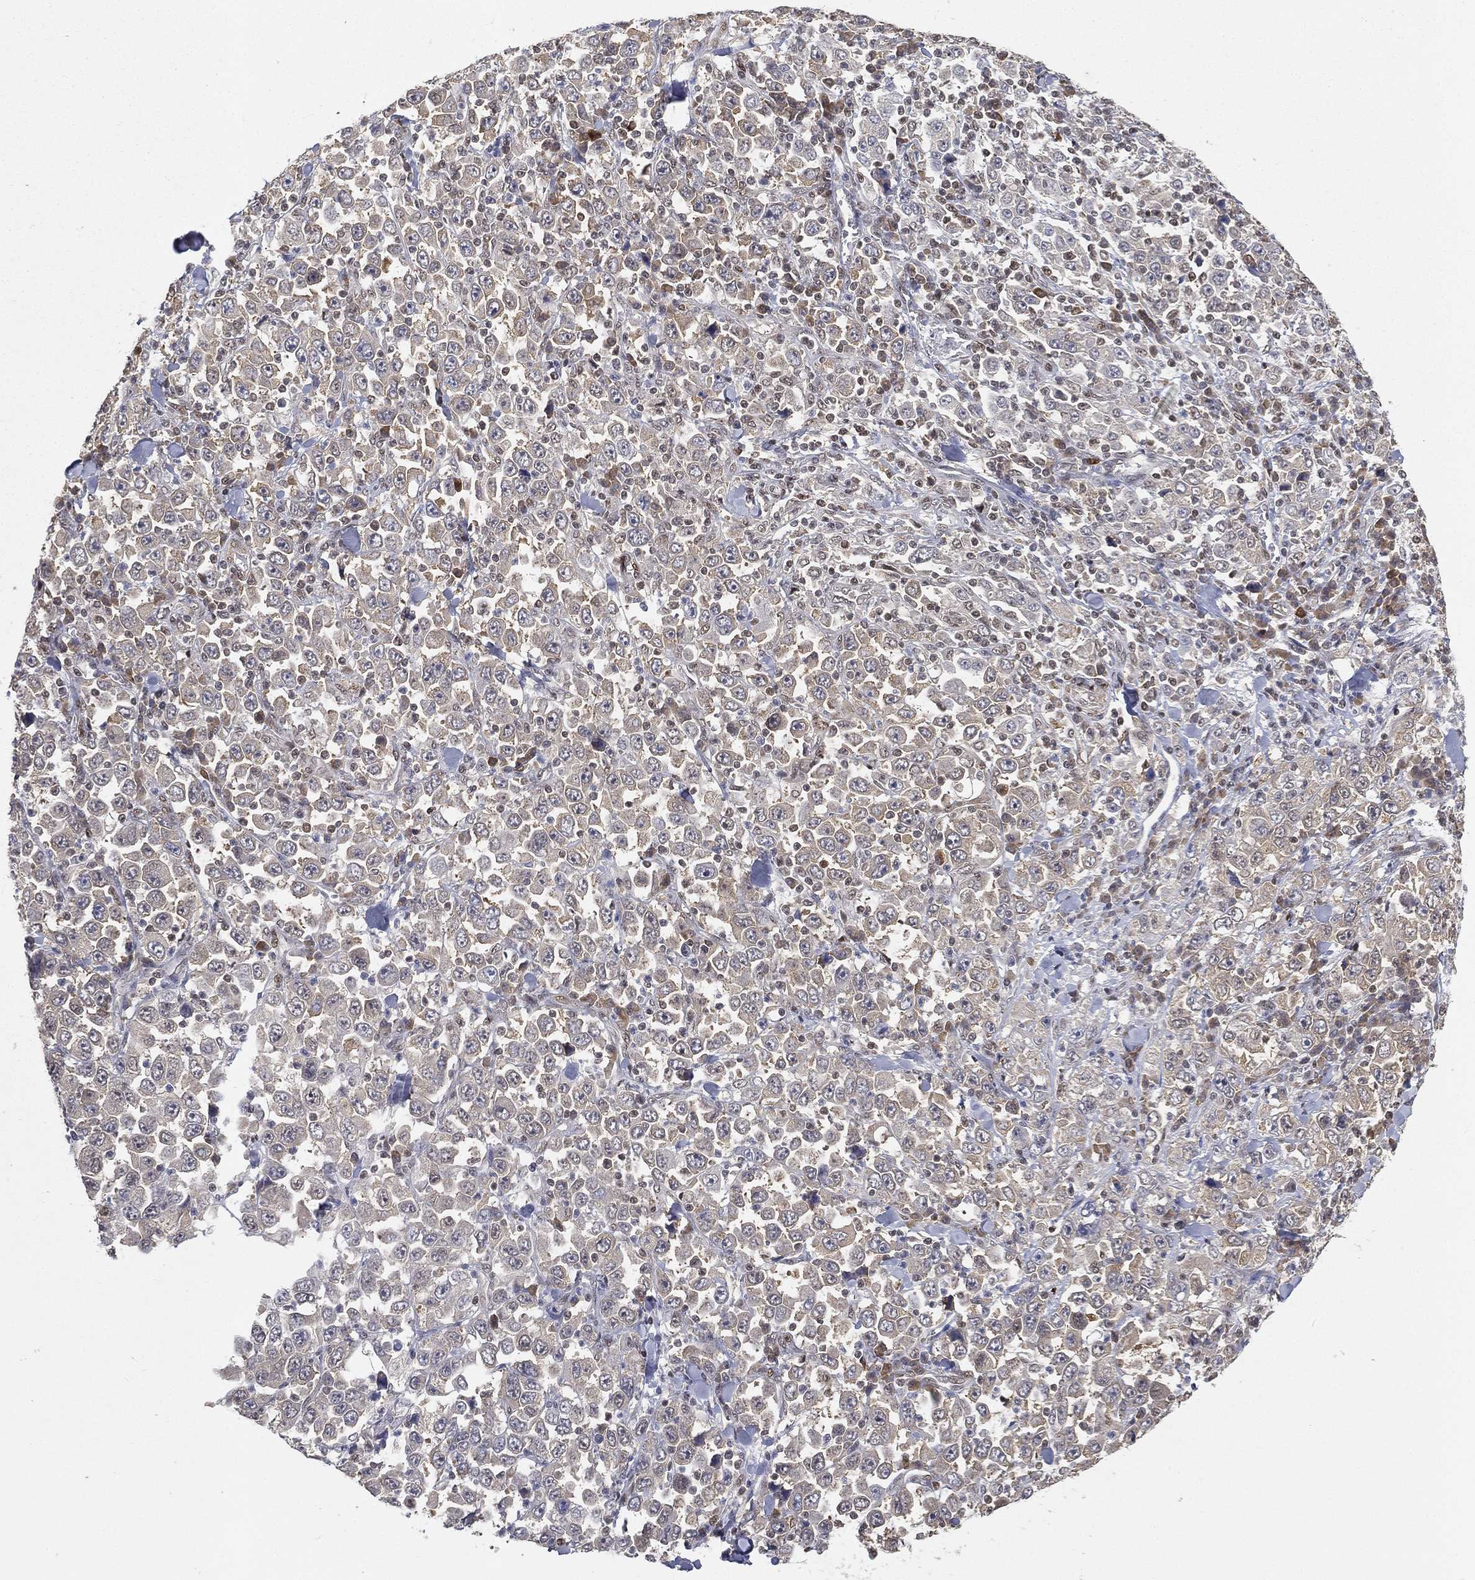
{"staining": {"intensity": "negative", "quantity": "none", "location": "none"}, "tissue": "stomach cancer", "cell_type": "Tumor cells", "image_type": "cancer", "snomed": [{"axis": "morphology", "description": "Normal tissue, NOS"}, {"axis": "morphology", "description": "Adenocarcinoma, NOS"}, {"axis": "topography", "description": "Stomach, upper"}, {"axis": "topography", "description": "Stomach"}], "caption": "Immunohistochemistry (IHC) photomicrograph of stomach cancer stained for a protein (brown), which displays no positivity in tumor cells.", "gene": "CRTC3", "patient": {"sex": "male", "age": 59}}